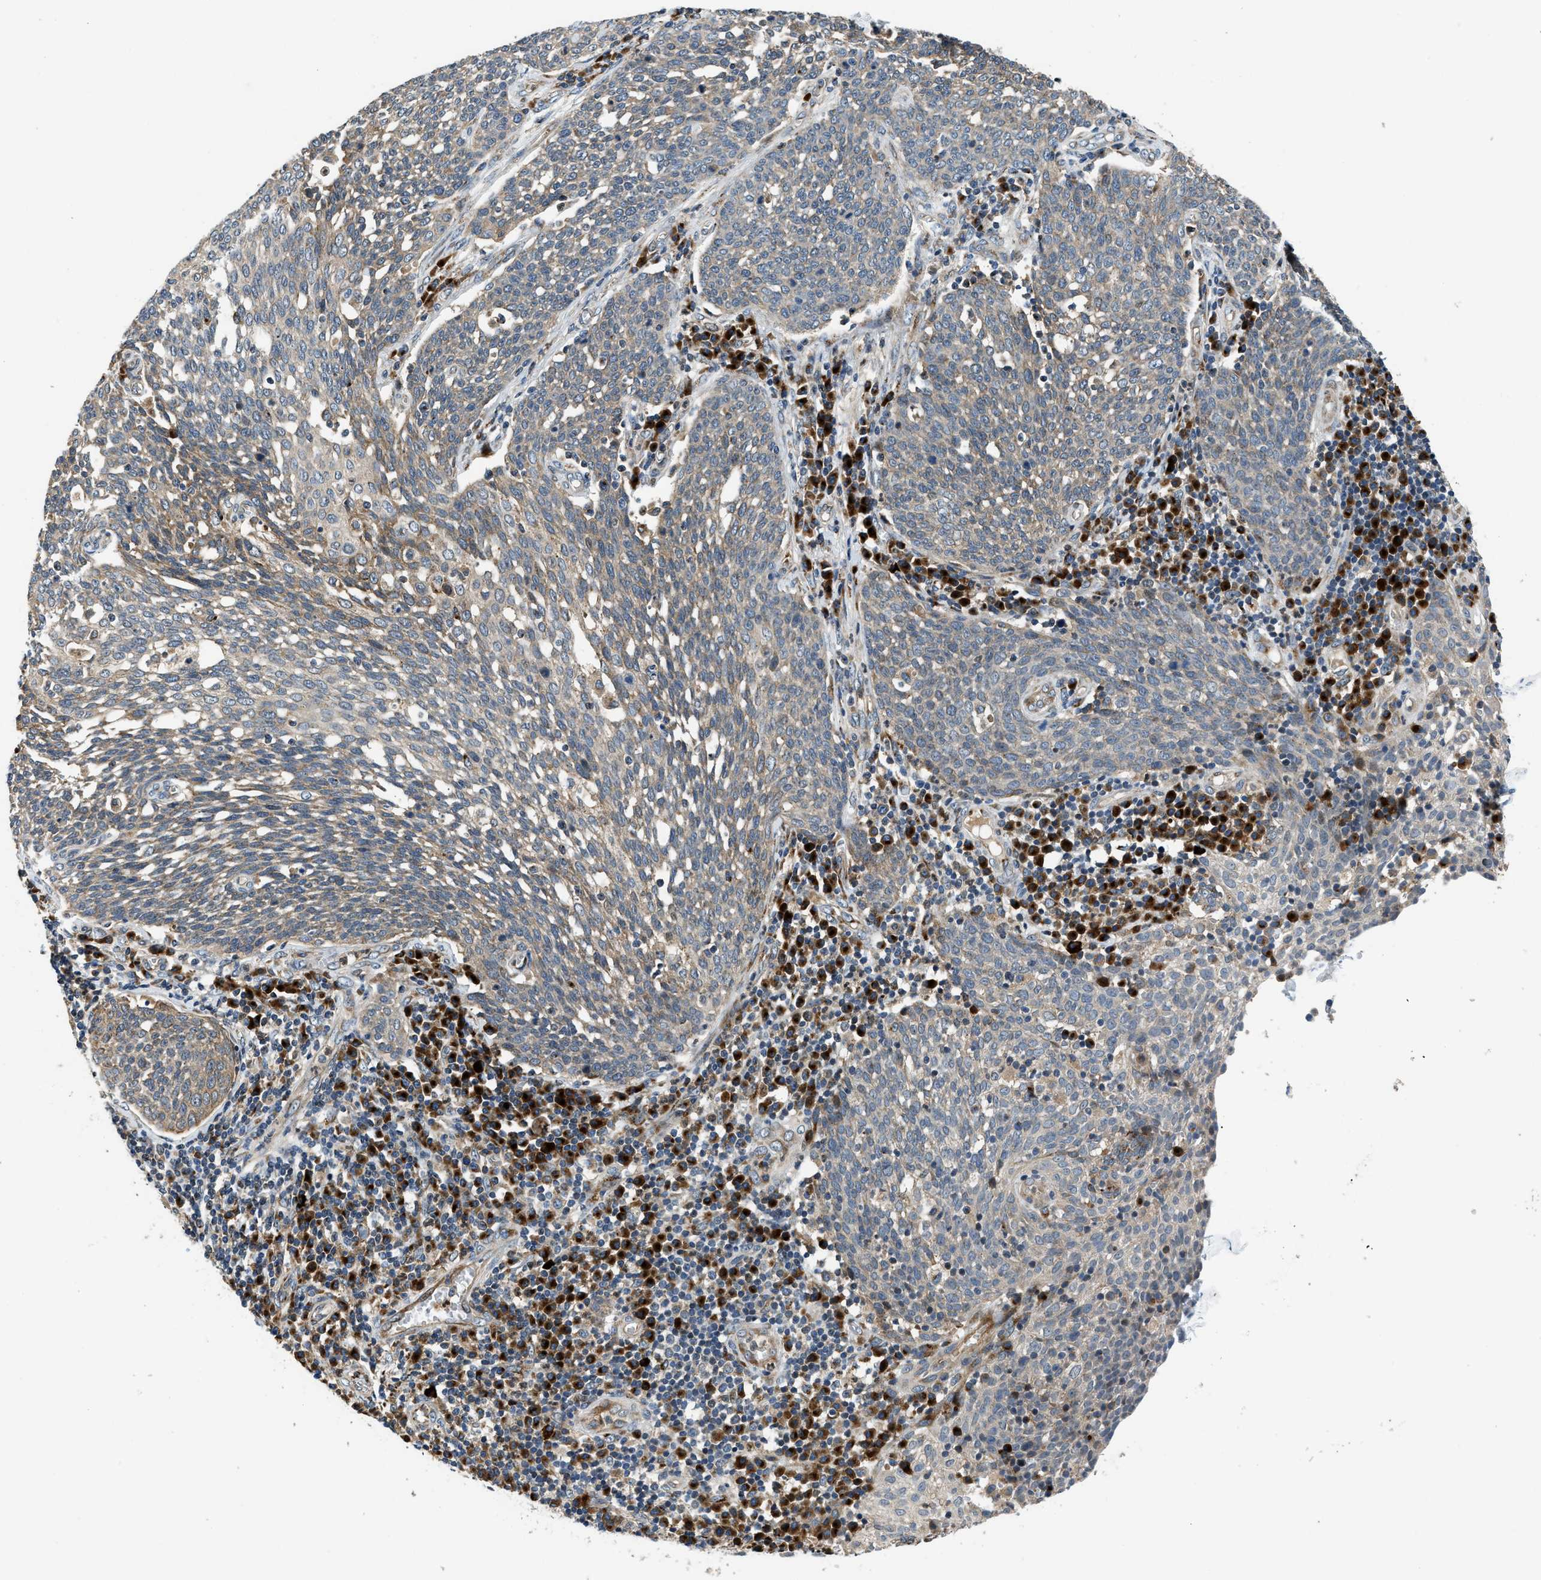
{"staining": {"intensity": "weak", "quantity": "25%-75%", "location": "cytoplasmic/membranous"}, "tissue": "cervical cancer", "cell_type": "Tumor cells", "image_type": "cancer", "snomed": [{"axis": "morphology", "description": "Squamous cell carcinoma, NOS"}, {"axis": "topography", "description": "Cervix"}], "caption": "Protein staining of cervical cancer (squamous cell carcinoma) tissue exhibits weak cytoplasmic/membranous staining in about 25%-75% of tumor cells.", "gene": "FUT8", "patient": {"sex": "female", "age": 34}}